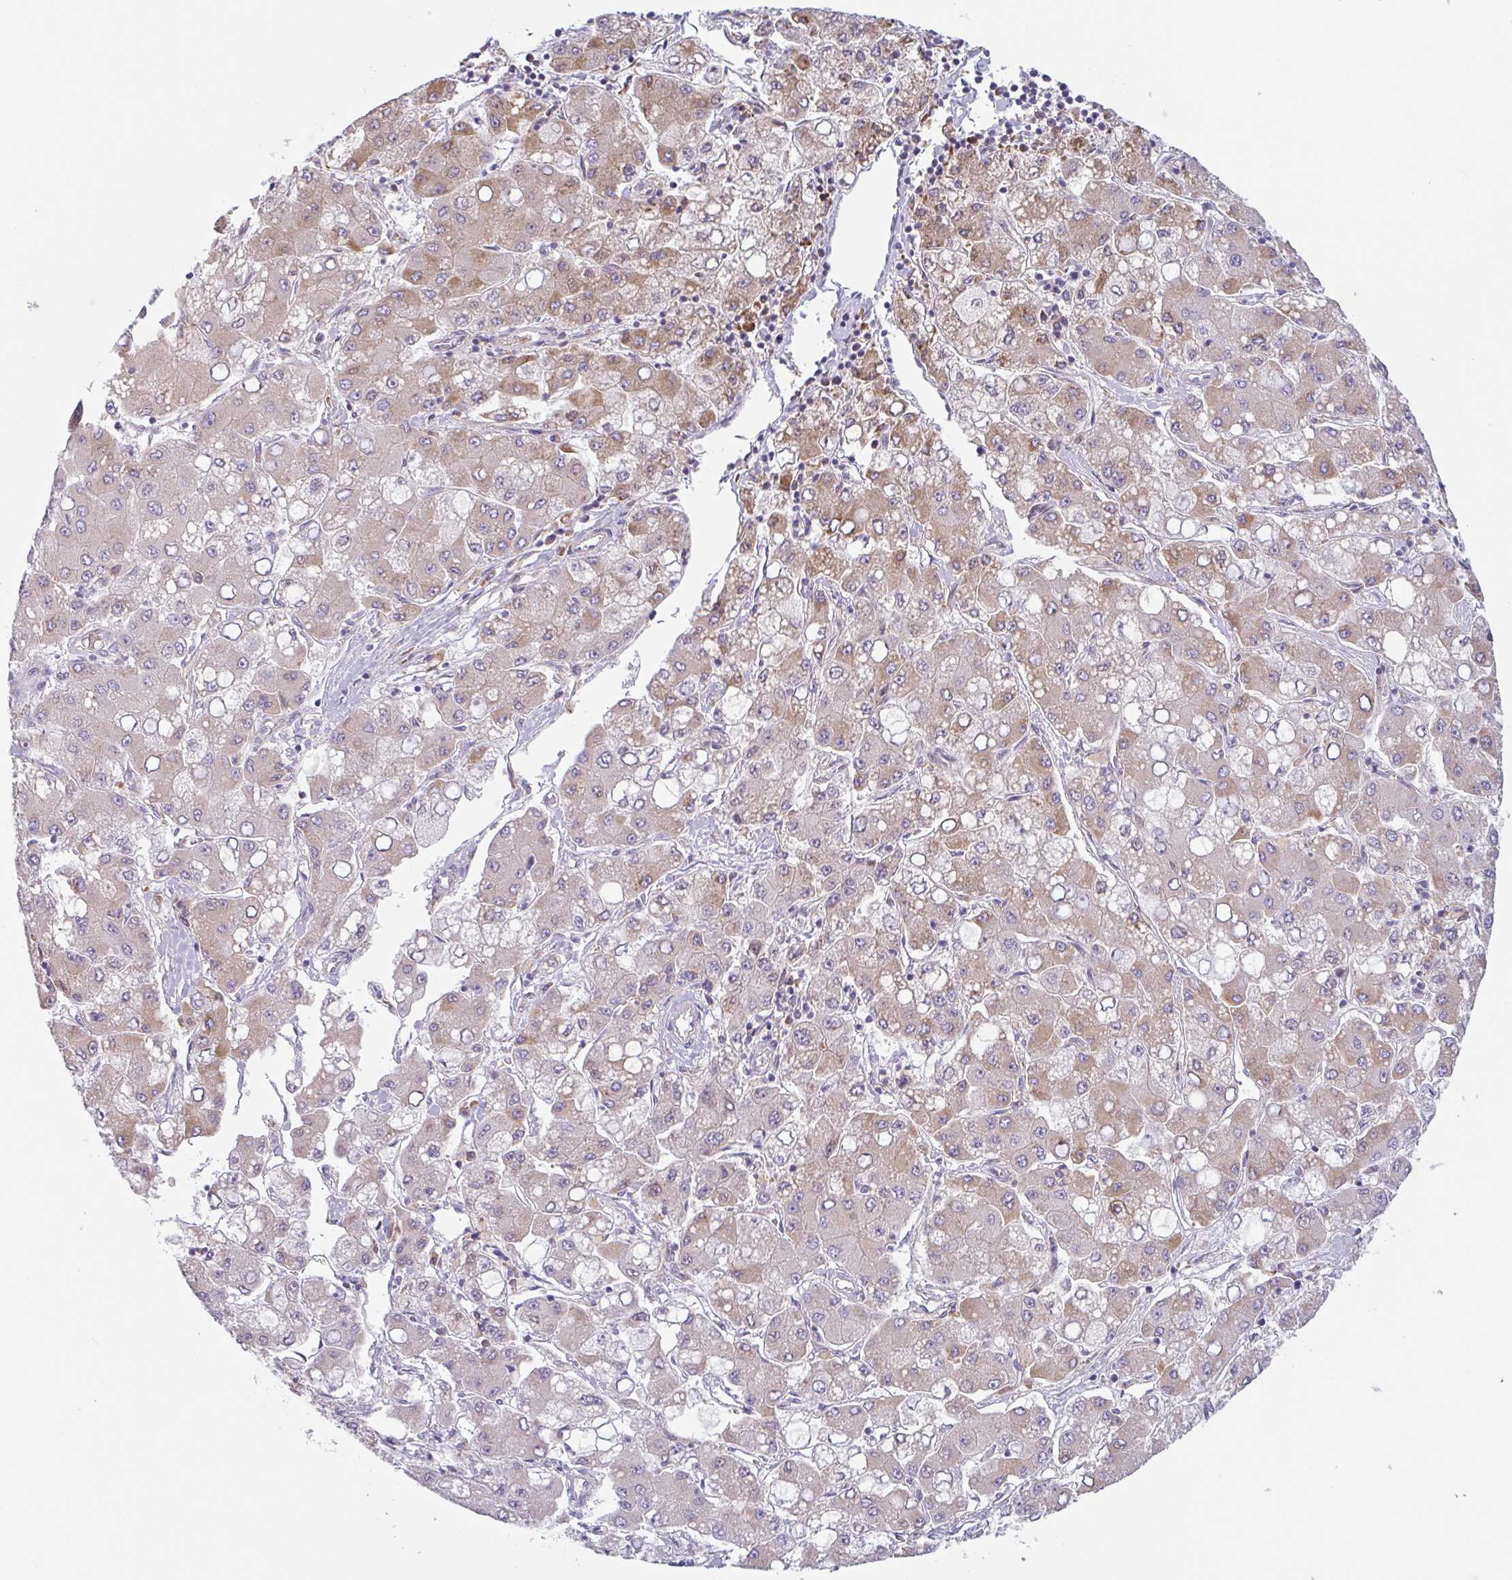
{"staining": {"intensity": "moderate", "quantity": "<25%", "location": "cytoplasmic/membranous"}, "tissue": "liver cancer", "cell_type": "Tumor cells", "image_type": "cancer", "snomed": [{"axis": "morphology", "description": "Carcinoma, Hepatocellular, NOS"}, {"axis": "topography", "description": "Liver"}], "caption": "Immunohistochemical staining of human hepatocellular carcinoma (liver) shows low levels of moderate cytoplasmic/membranous protein positivity in approximately <25% of tumor cells. (IHC, brightfield microscopy, high magnification).", "gene": "RIT1", "patient": {"sex": "male", "age": 40}}